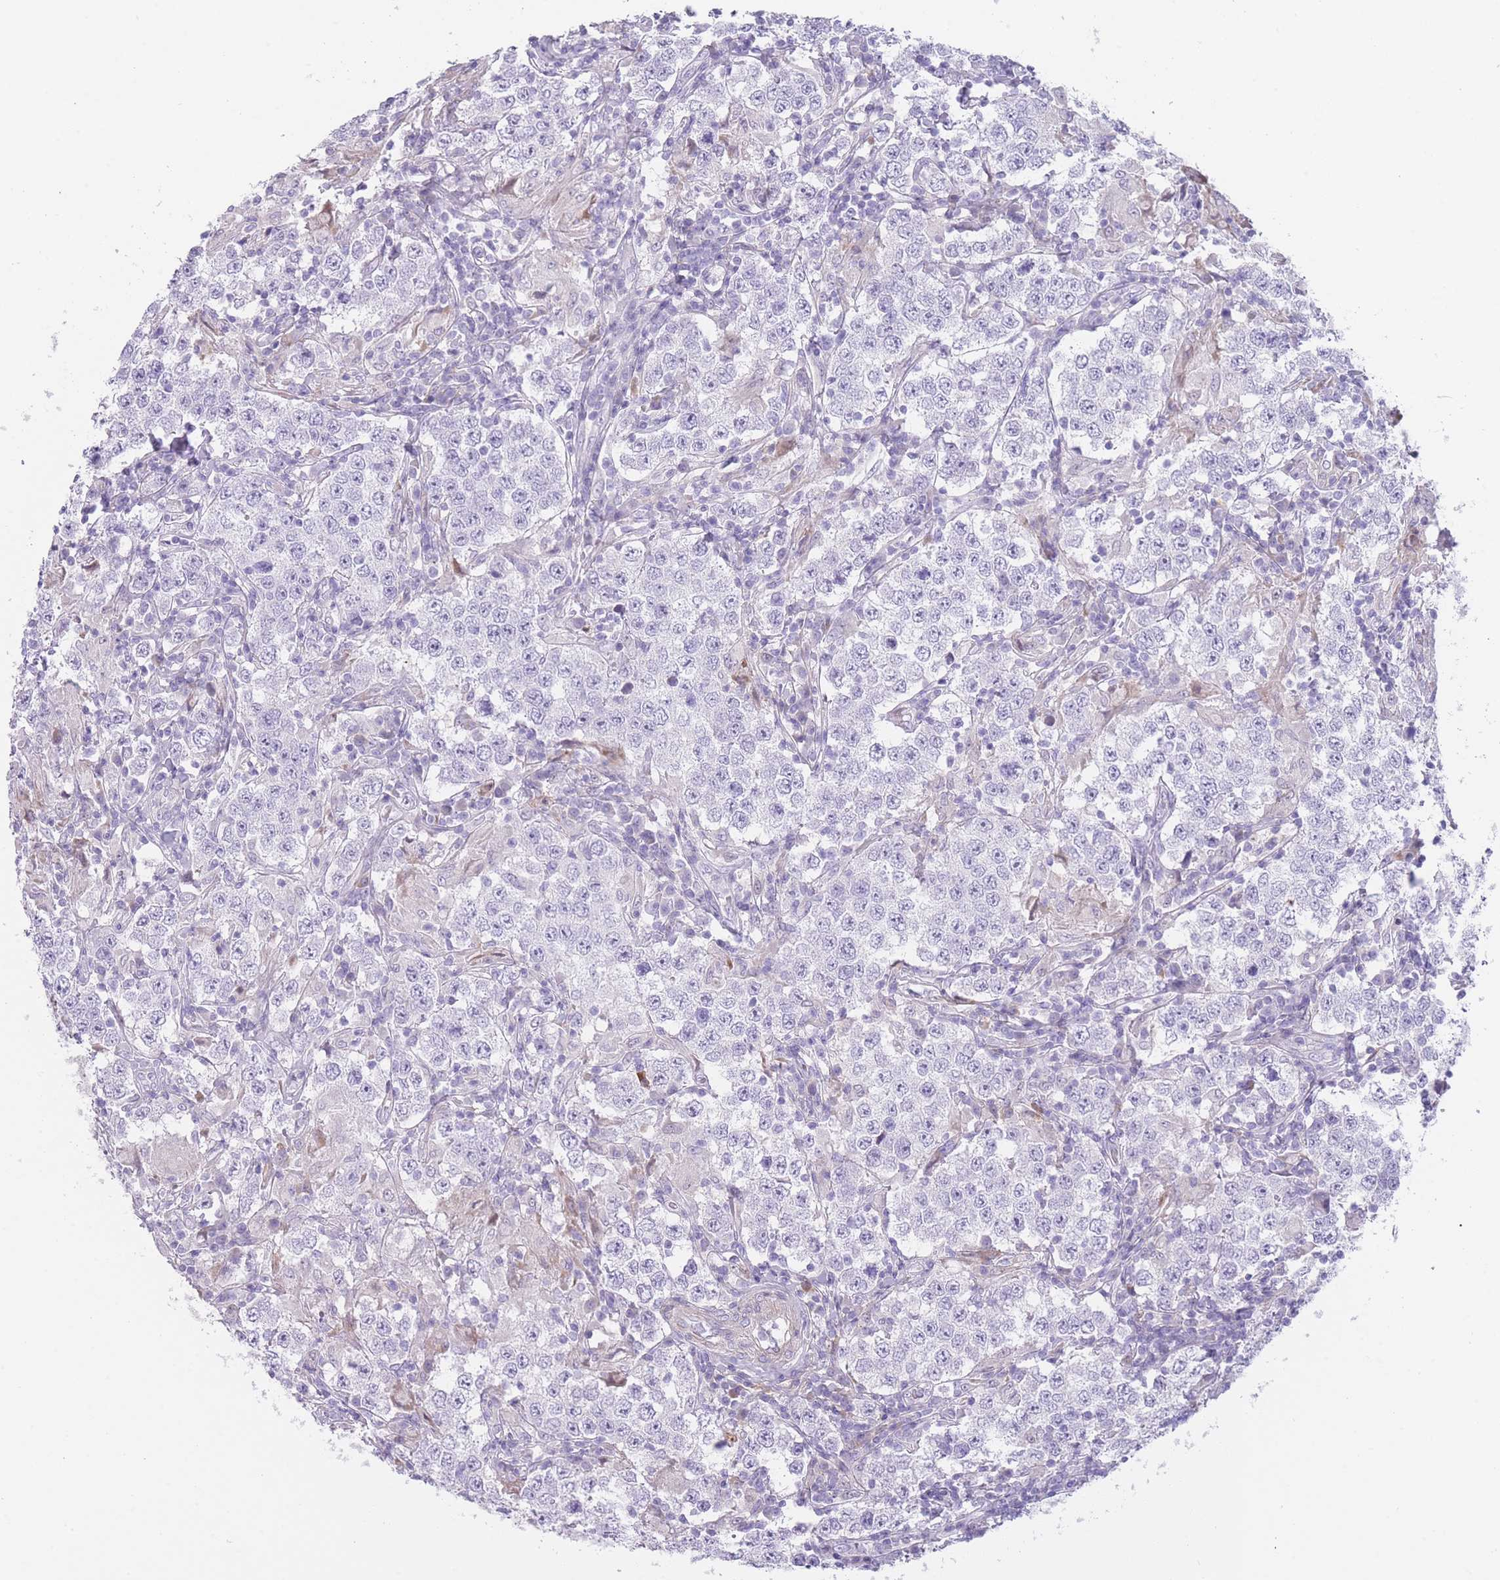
{"staining": {"intensity": "negative", "quantity": "none", "location": "none"}, "tissue": "testis cancer", "cell_type": "Tumor cells", "image_type": "cancer", "snomed": [{"axis": "morphology", "description": "Seminoma, NOS"}, {"axis": "morphology", "description": "Carcinoma, Embryonal, NOS"}, {"axis": "topography", "description": "Testis"}], "caption": "High power microscopy histopathology image of an immunohistochemistry image of embryonal carcinoma (testis), revealing no significant positivity in tumor cells.", "gene": "IMPG1", "patient": {"sex": "male", "age": 41}}